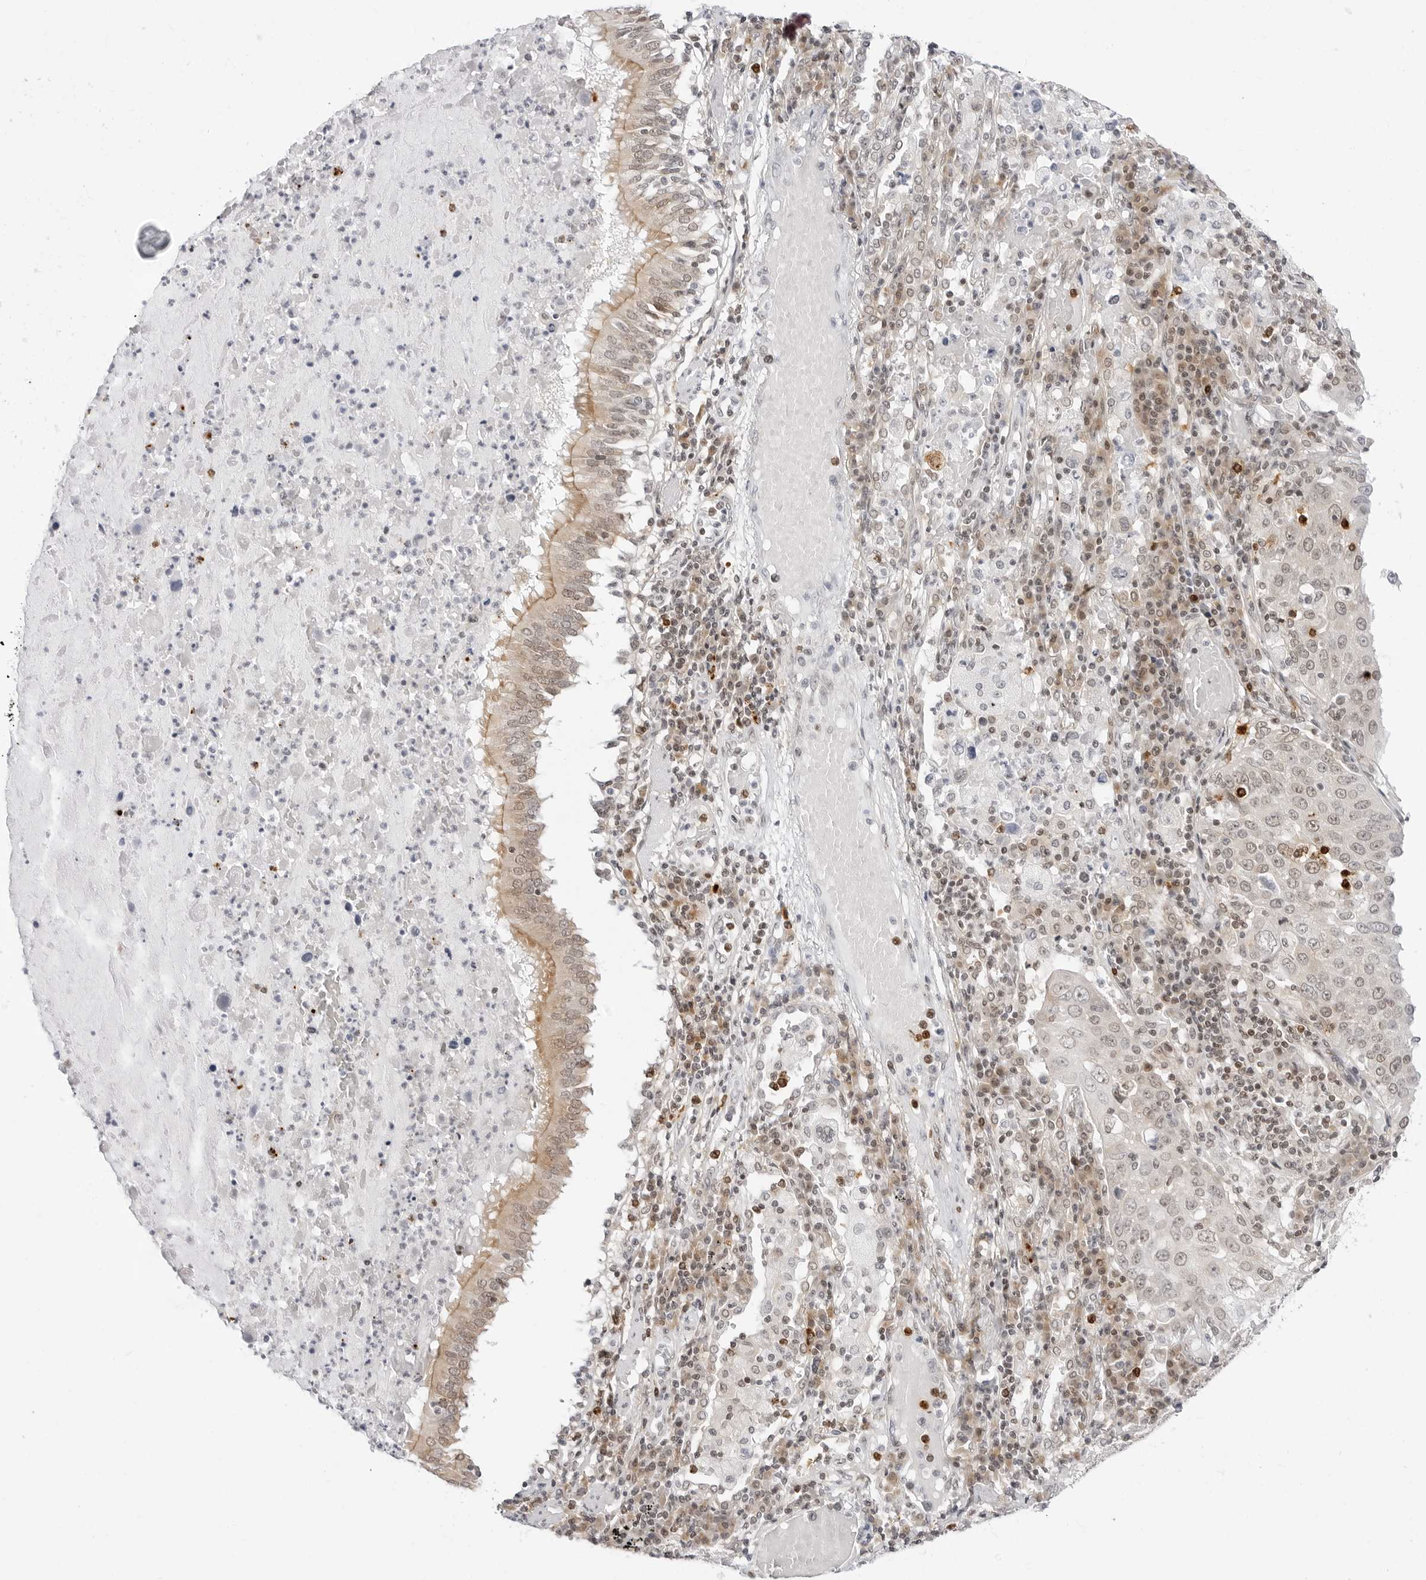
{"staining": {"intensity": "negative", "quantity": "none", "location": "none"}, "tissue": "lung cancer", "cell_type": "Tumor cells", "image_type": "cancer", "snomed": [{"axis": "morphology", "description": "Squamous cell carcinoma, NOS"}, {"axis": "topography", "description": "Lung"}], "caption": "Tumor cells are negative for brown protein staining in lung cancer. (DAB immunohistochemistry (IHC) with hematoxylin counter stain).", "gene": "PPP2R5C", "patient": {"sex": "male", "age": 65}}